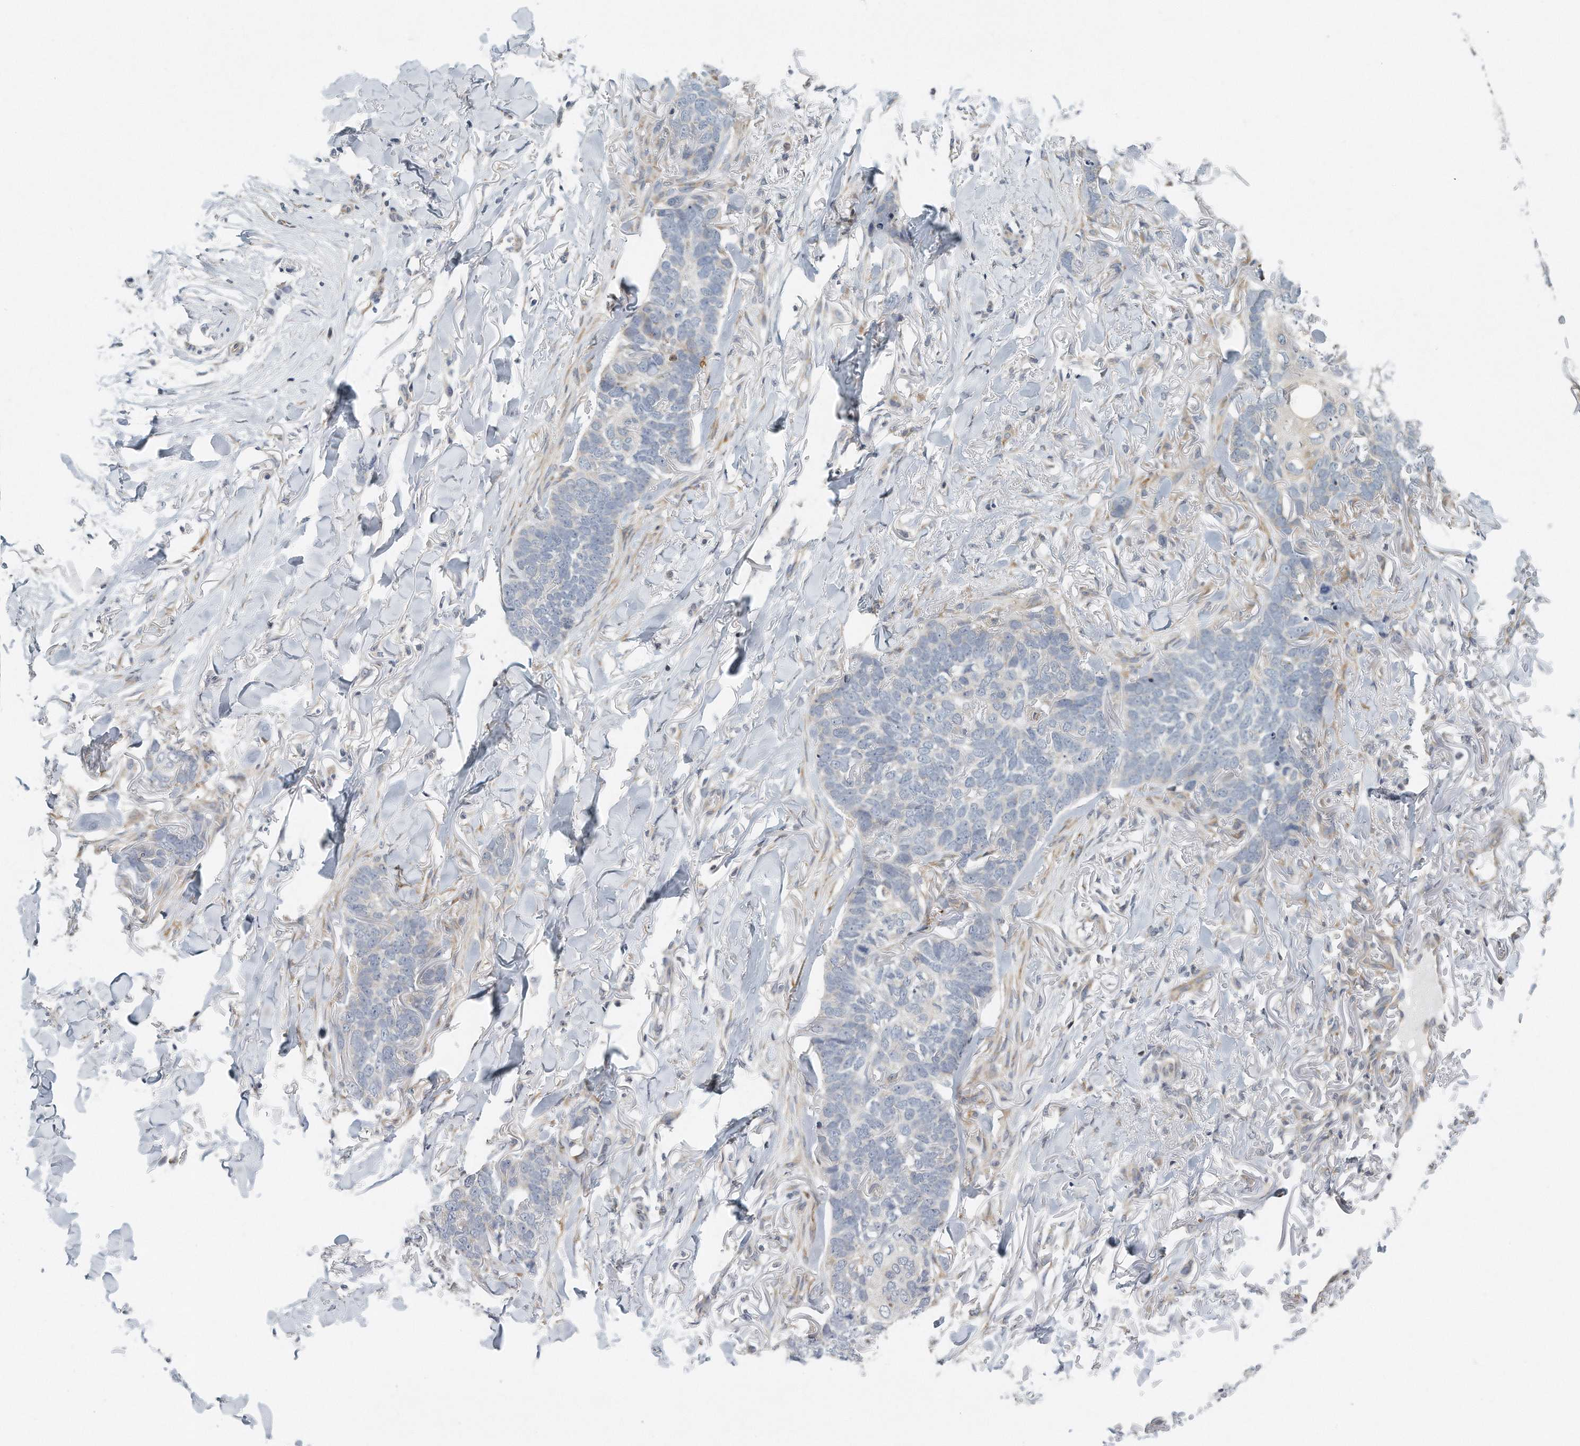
{"staining": {"intensity": "negative", "quantity": "none", "location": "none"}, "tissue": "skin cancer", "cell_type": "Tumor cells", "image_type": "cancer", "snomed": [{"axis": "morphology", "description": "Normal tissue, NOS"}, {"axis": "morphology", "description": "Basal cell carcinoma"}, {"axis": "topography", "description": "Skin"}], "caption": "IHC histopathology image of skin cancer (basal cell carcinoma) stained for a protein (brown), which exhibits no positivity in tumor cells. (DAB immunohistochemistry with hematoxylin counter stain).", "gene": "VLDLR", "patient": {"sex": "male", "age": 77}}